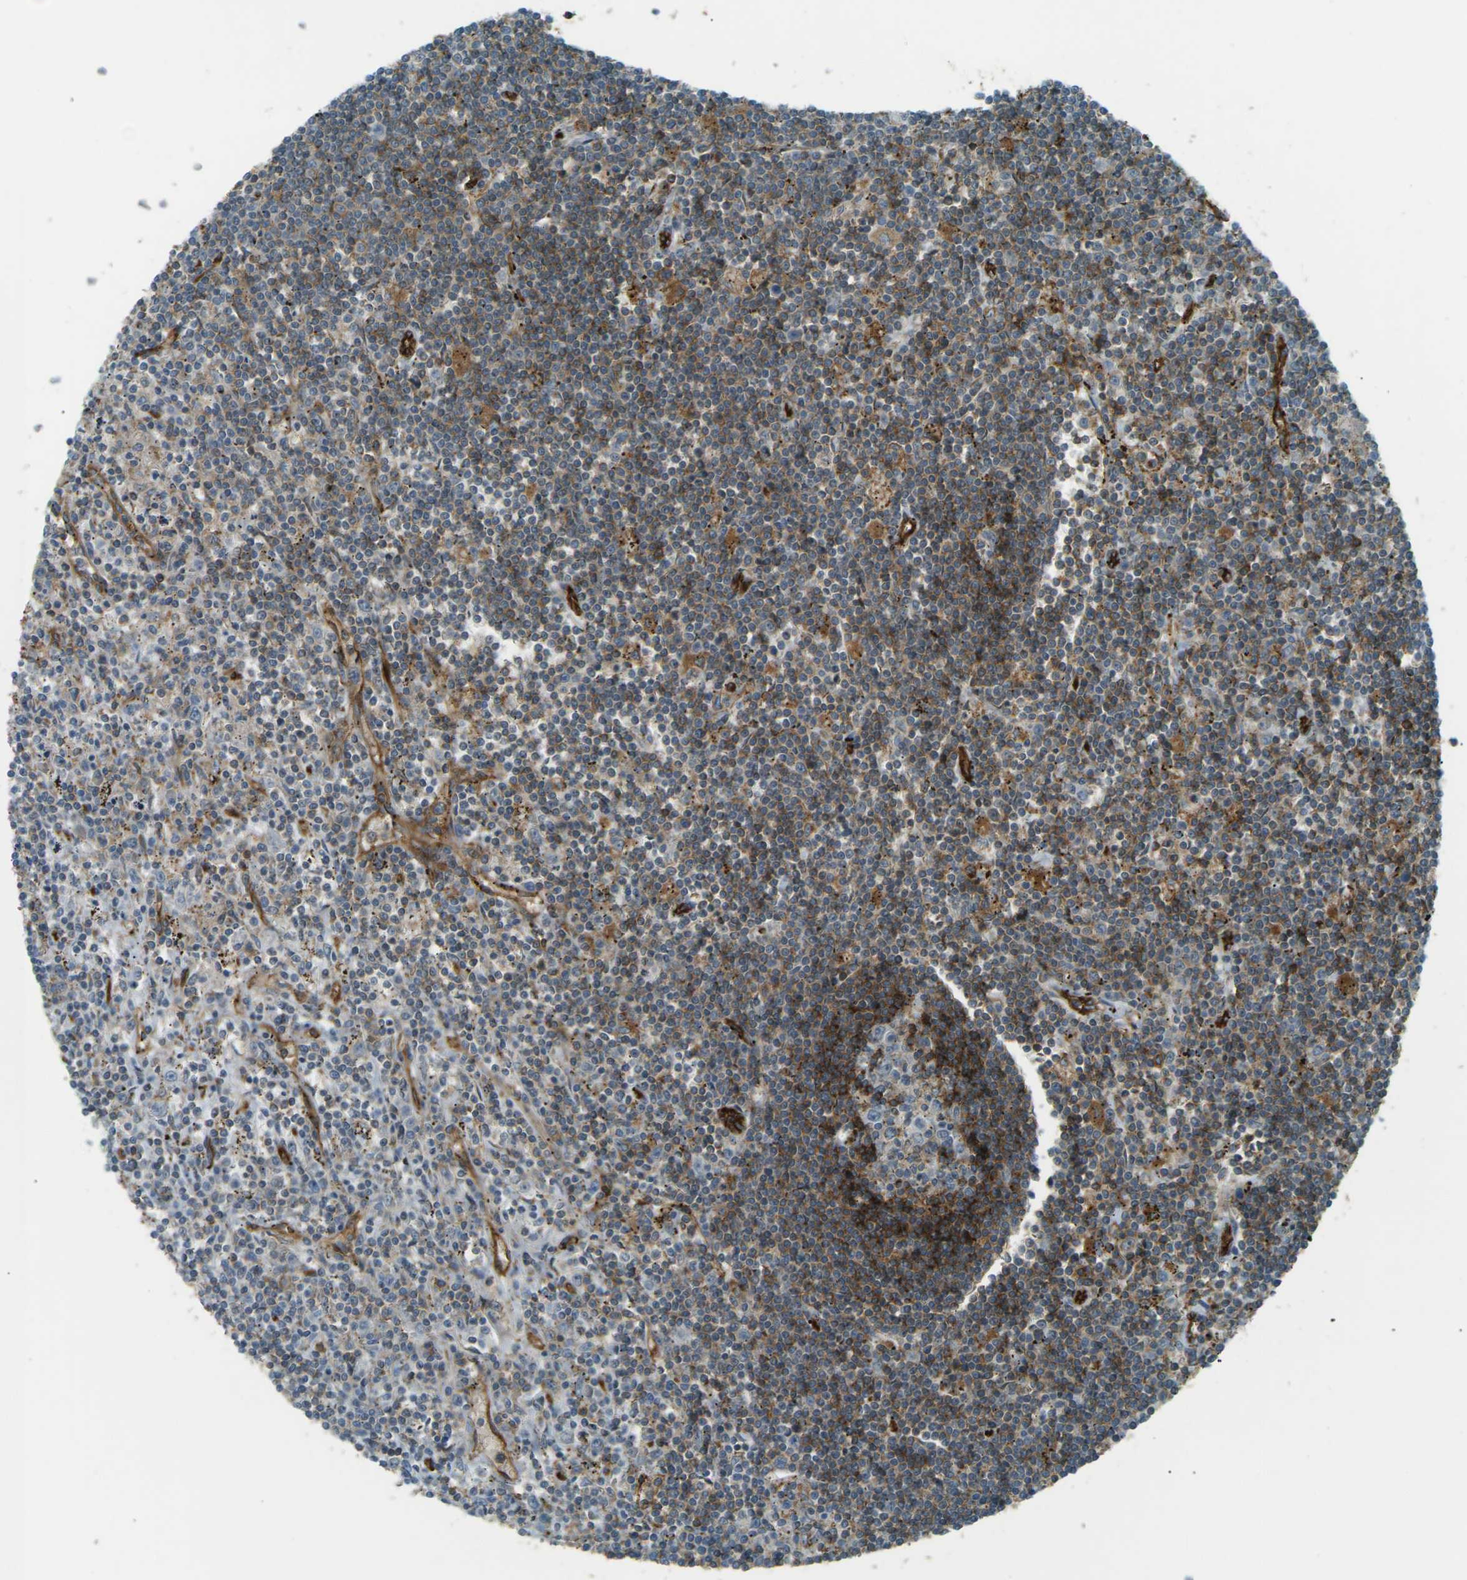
{"staining": {"intensity": "moderate", "quantity": "<25%", "location": "cytoplasmic/membranous"}, "tissue": "lymphoma", "cell_type": "Tumor cells", "image_type": "cancer", "snomed": [{"axis": "morphology", "description": "Malignant lymphoma, non-Hodgkin's type, Low grade"}, {"axis": "topography", "description": "Spleen"}], "caption": "Immunohistochemistry micrograph of human lymphoma stained for a protein (brown), which demonstrates low levels of moderate cytoplasmic/membranous staining in about <25% of tumor cells.", "gene": "S1PR1", "patient": {"sex": "male", "age": 76}}